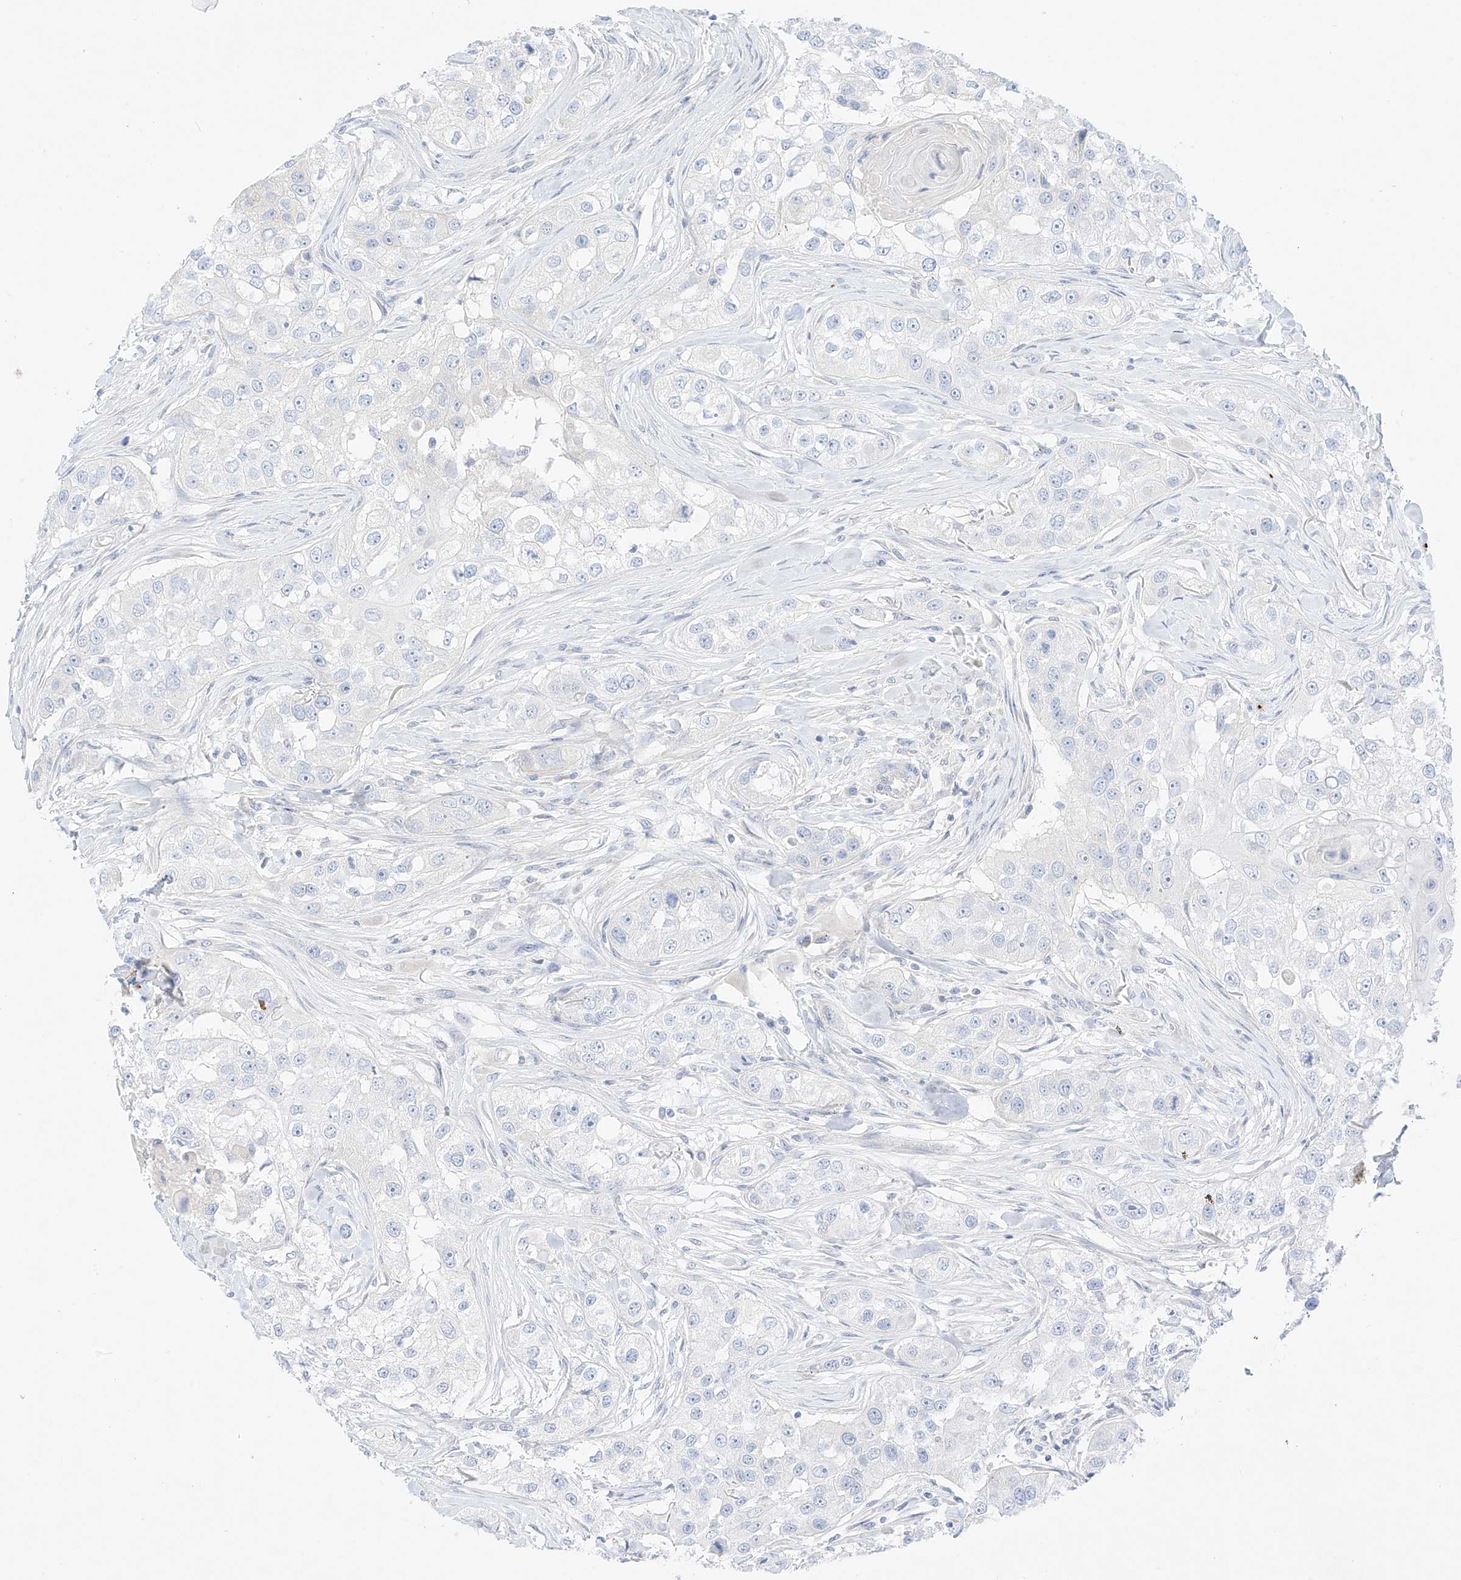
{"staining": {"intensity": "negative", "quantity": "none", "location": "none"}, "tissue": "head and neck cancer", "cell_type": "Tumor cells", "image_type": "cancer", "snomed": [{"axis": "morphology", "description": "Normal tissue, NOS"}, {"axis": "morphology", "description": "Squamous cell carcinoma, NOS"}, {"axis": "topography", "description": "Skeletal muscle"}, {"axis": "topography", "description": "Head-Neck"}], "caption": "There is no significant expression in tumor cells of head and neck cancer.", "gene": "ST3GAL5", "patient": {"sex": "male", "age": 51}}